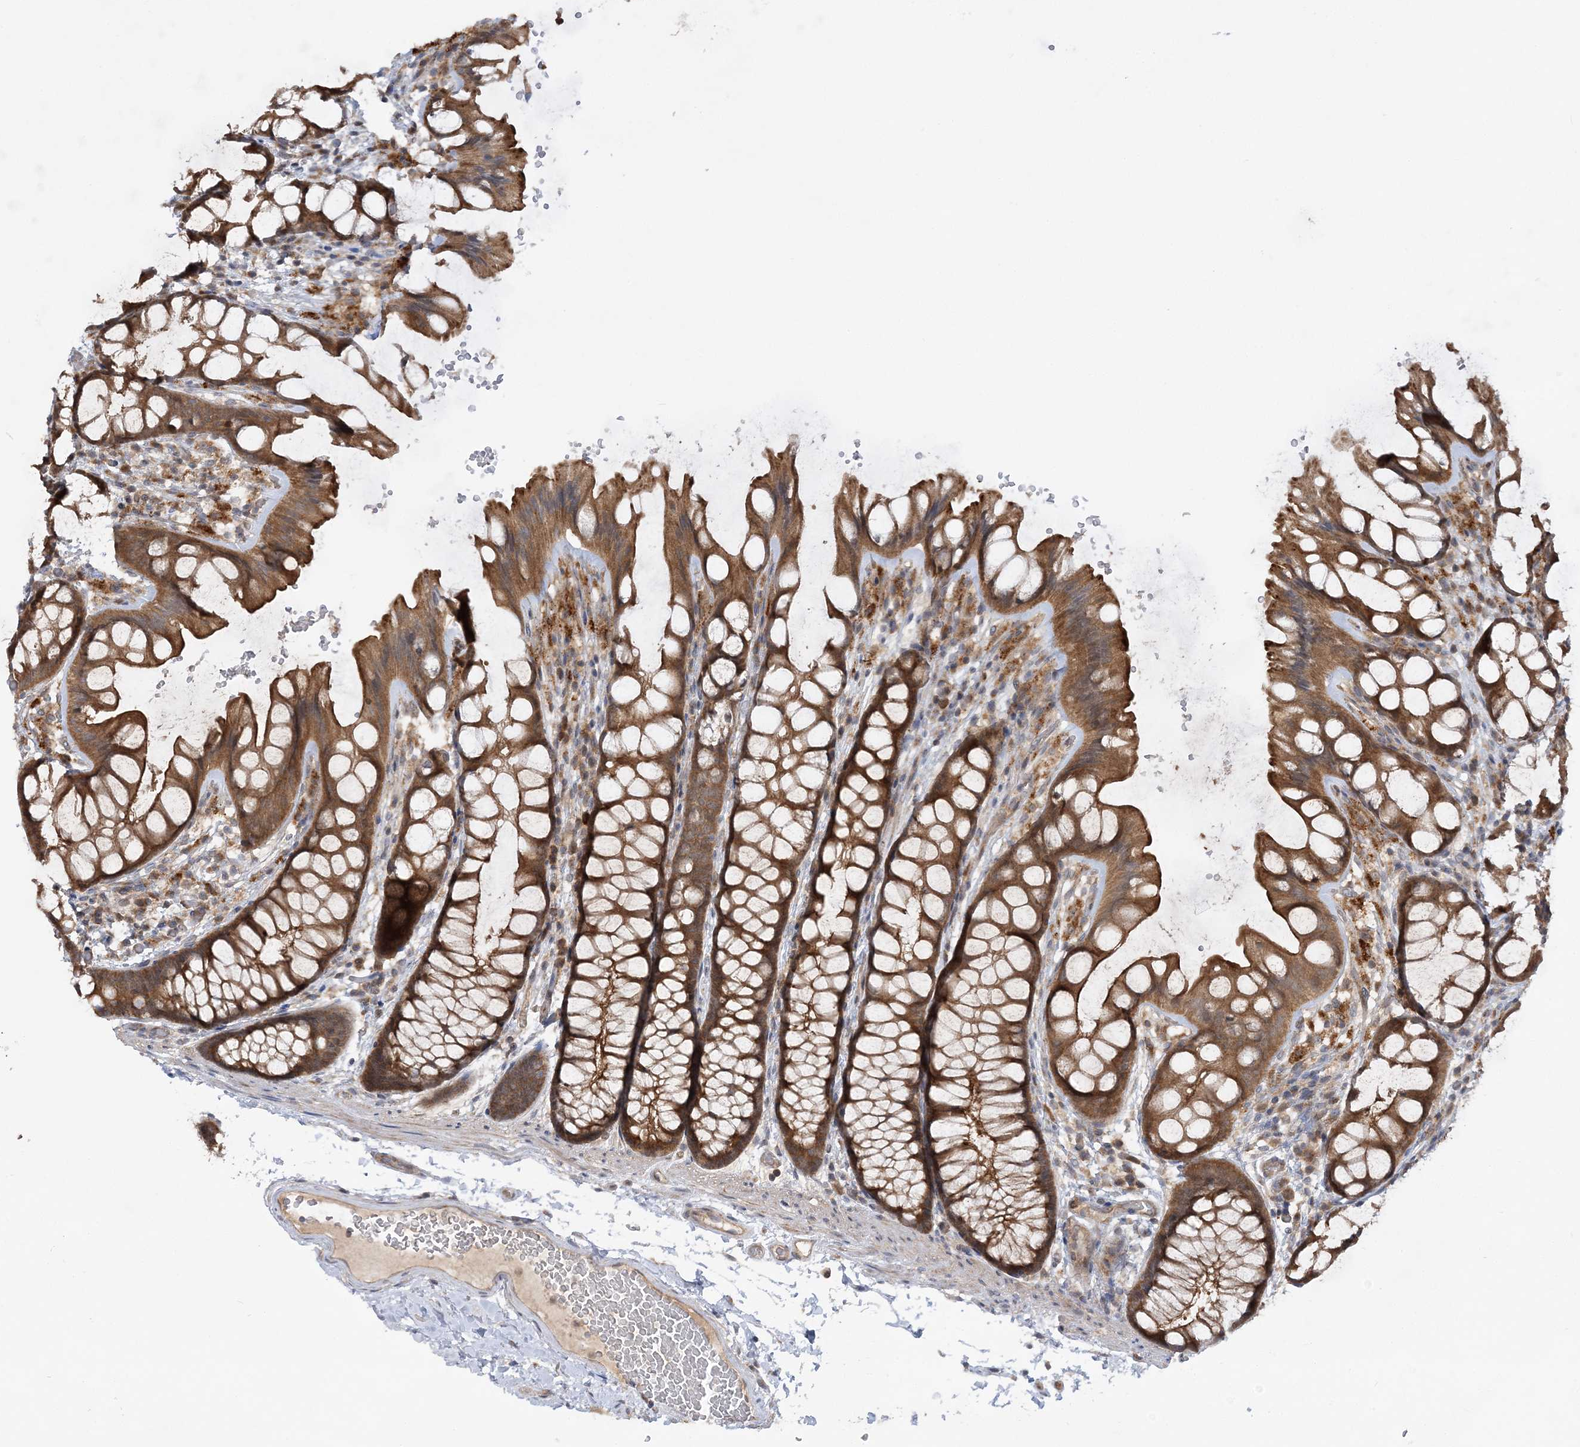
{"staining": {"intensity": "weak", "quantity": "<25%", "location": "cytoplasmic/membranous"}, "tissue": "colon", "cell_type": "Endothelial cells", "image_type": "normal", "snomed": [{"axis": "morphology", "description": "Normal tissue, NOS"}, {"axis": "topography", "description": "Colon"}], "caption": "Immunohistochemistry (IHC) micrograph of unremarkable human colon stained for a protein (brown), which exhibits no positivity in endothelial cells.", "gene": "MMADHC", "patient": {"sex": "male", "age": 47}}